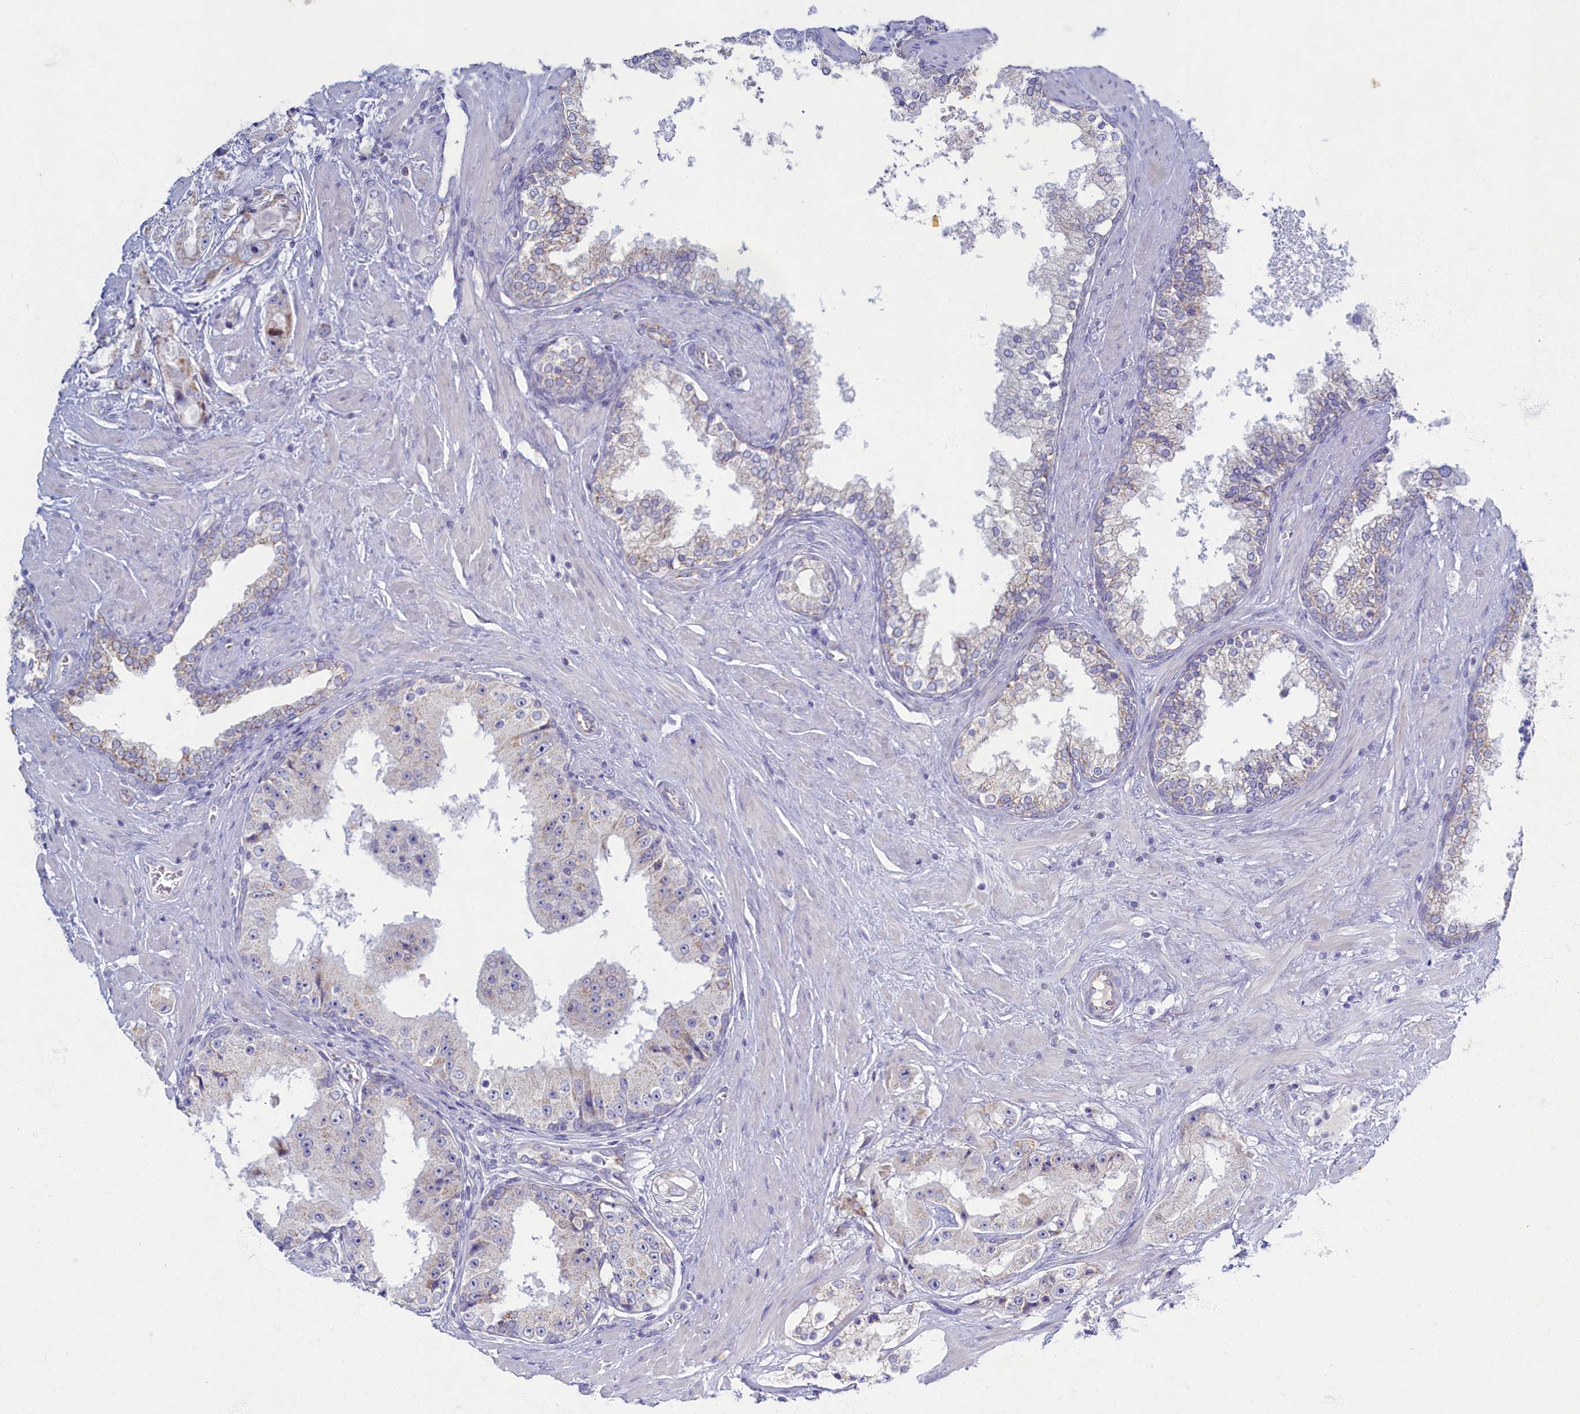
{"staining": {"intensity": "moderate", "quantity": "<25%", "location": "cytoplasmic/membranous"}, "tissue": "prostate cancer", "cell_type": "Tumor cells", "image_type": "cancer", "snomed": [{"axis": "morphology", "description": "Adenocarcinoma, High grade"}, {"axis": "topography", "description": "Prostate"}], "caption": "The micrograph exhibits staining of prostate cancer (high-grade adenocarcinoma), revealing moderate cytoplasmic/membranous protein staining (brown color) within tumor cells. Immunohistochemistry (ihc) stains the protein in brown and the nuclei are stained blue.", "gene": "OCIAD2", "patient": {"sex": "male", "age": 73}}